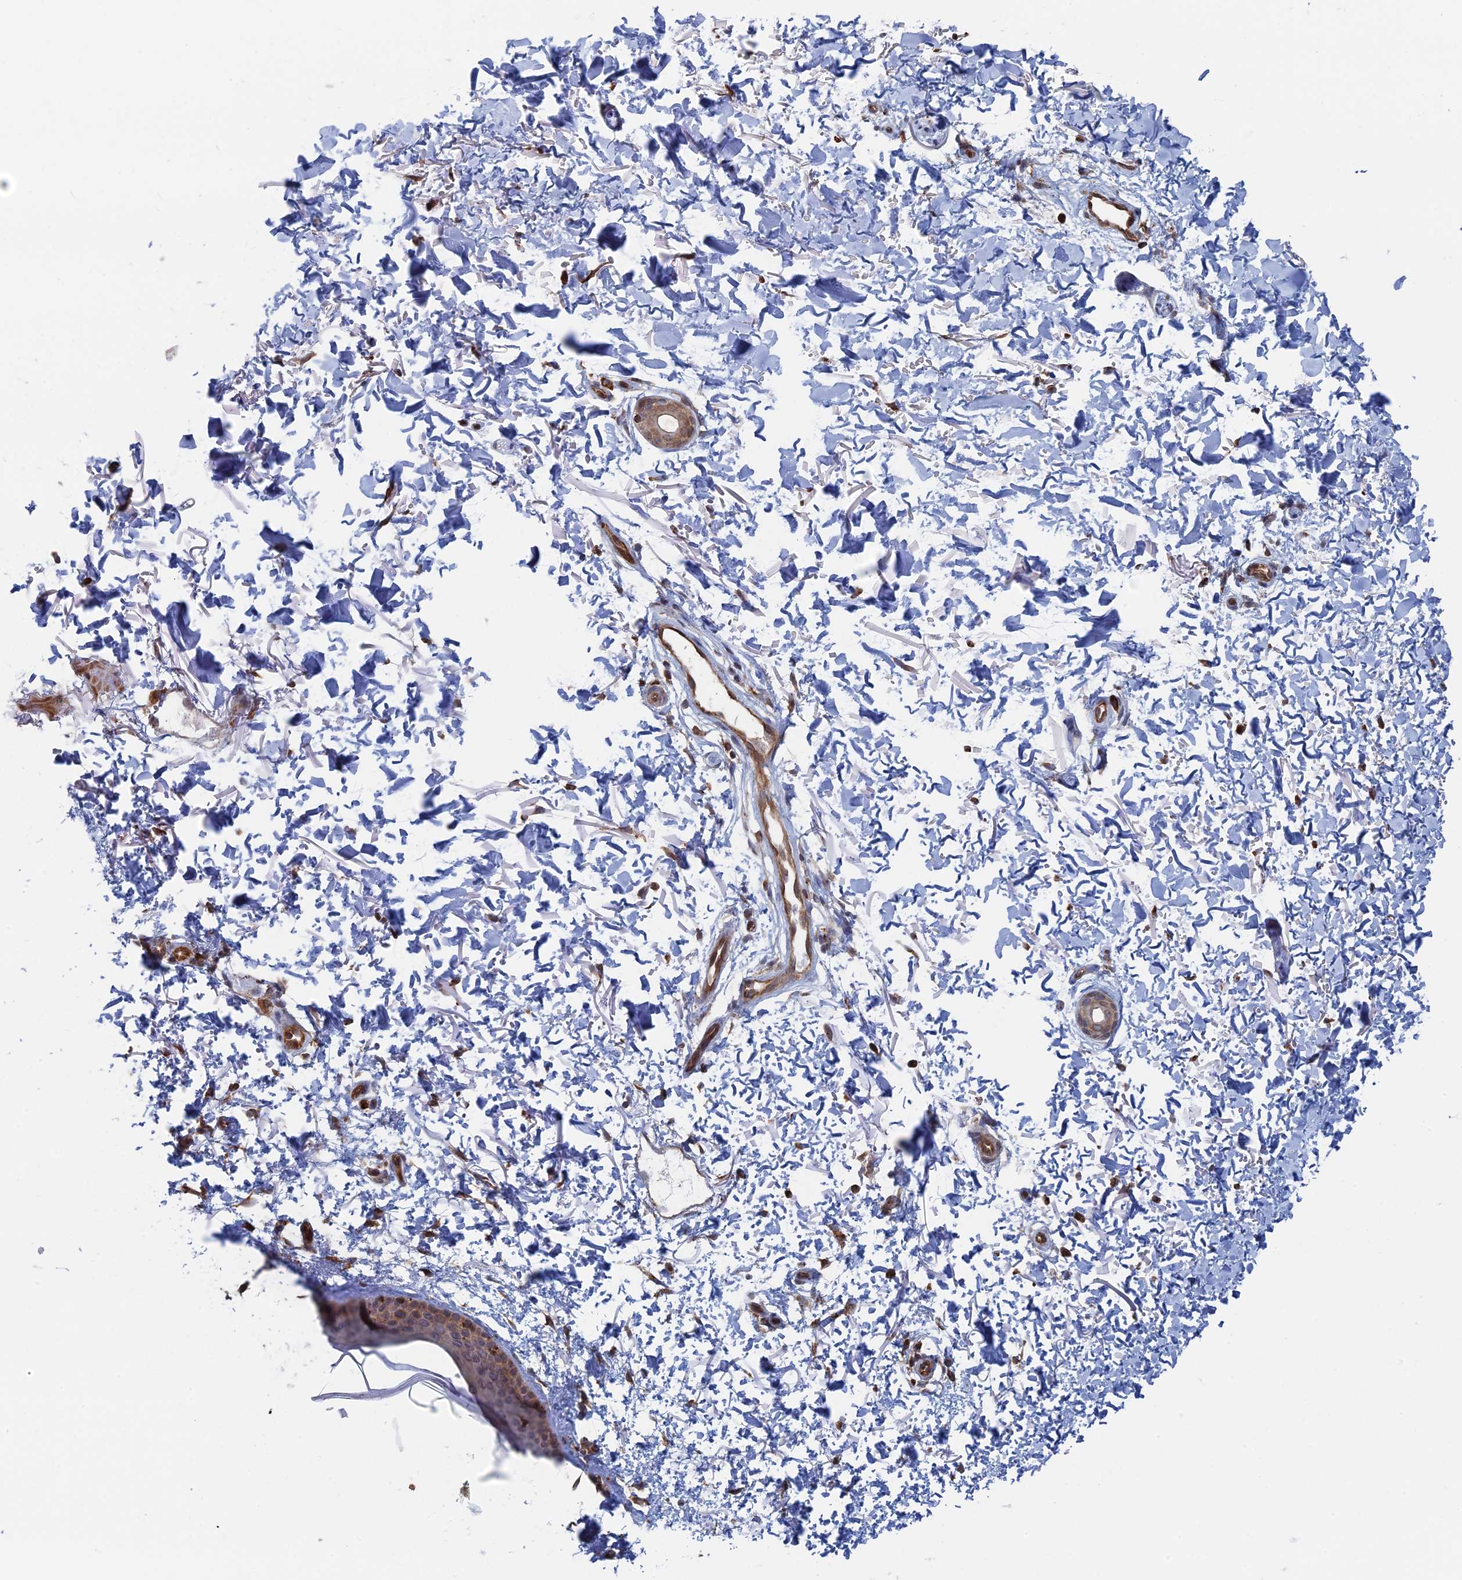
{"staining": {"intensity": "moderate", "quantity": ">75%", "location": "cytoplasmic/membranous"}, "tissue": "skin", "cell_type": "Fibroblasts", "image_type": "normal", "snomed": [{"axis": "morphology", "description": "Normal tissue, NOS"}, {"axis": "topography", "description": "Skin"}], "caption": "Immunohistochemical staining of normal skin shows moderate cytoplasmic/membranous protein staining in about >75% of fibroblasts. (DAB = brown stain, brightfield microscopy at high magnification).", "gene": "BPIFB6", "patient": {"sex": "male", "age": 66}}